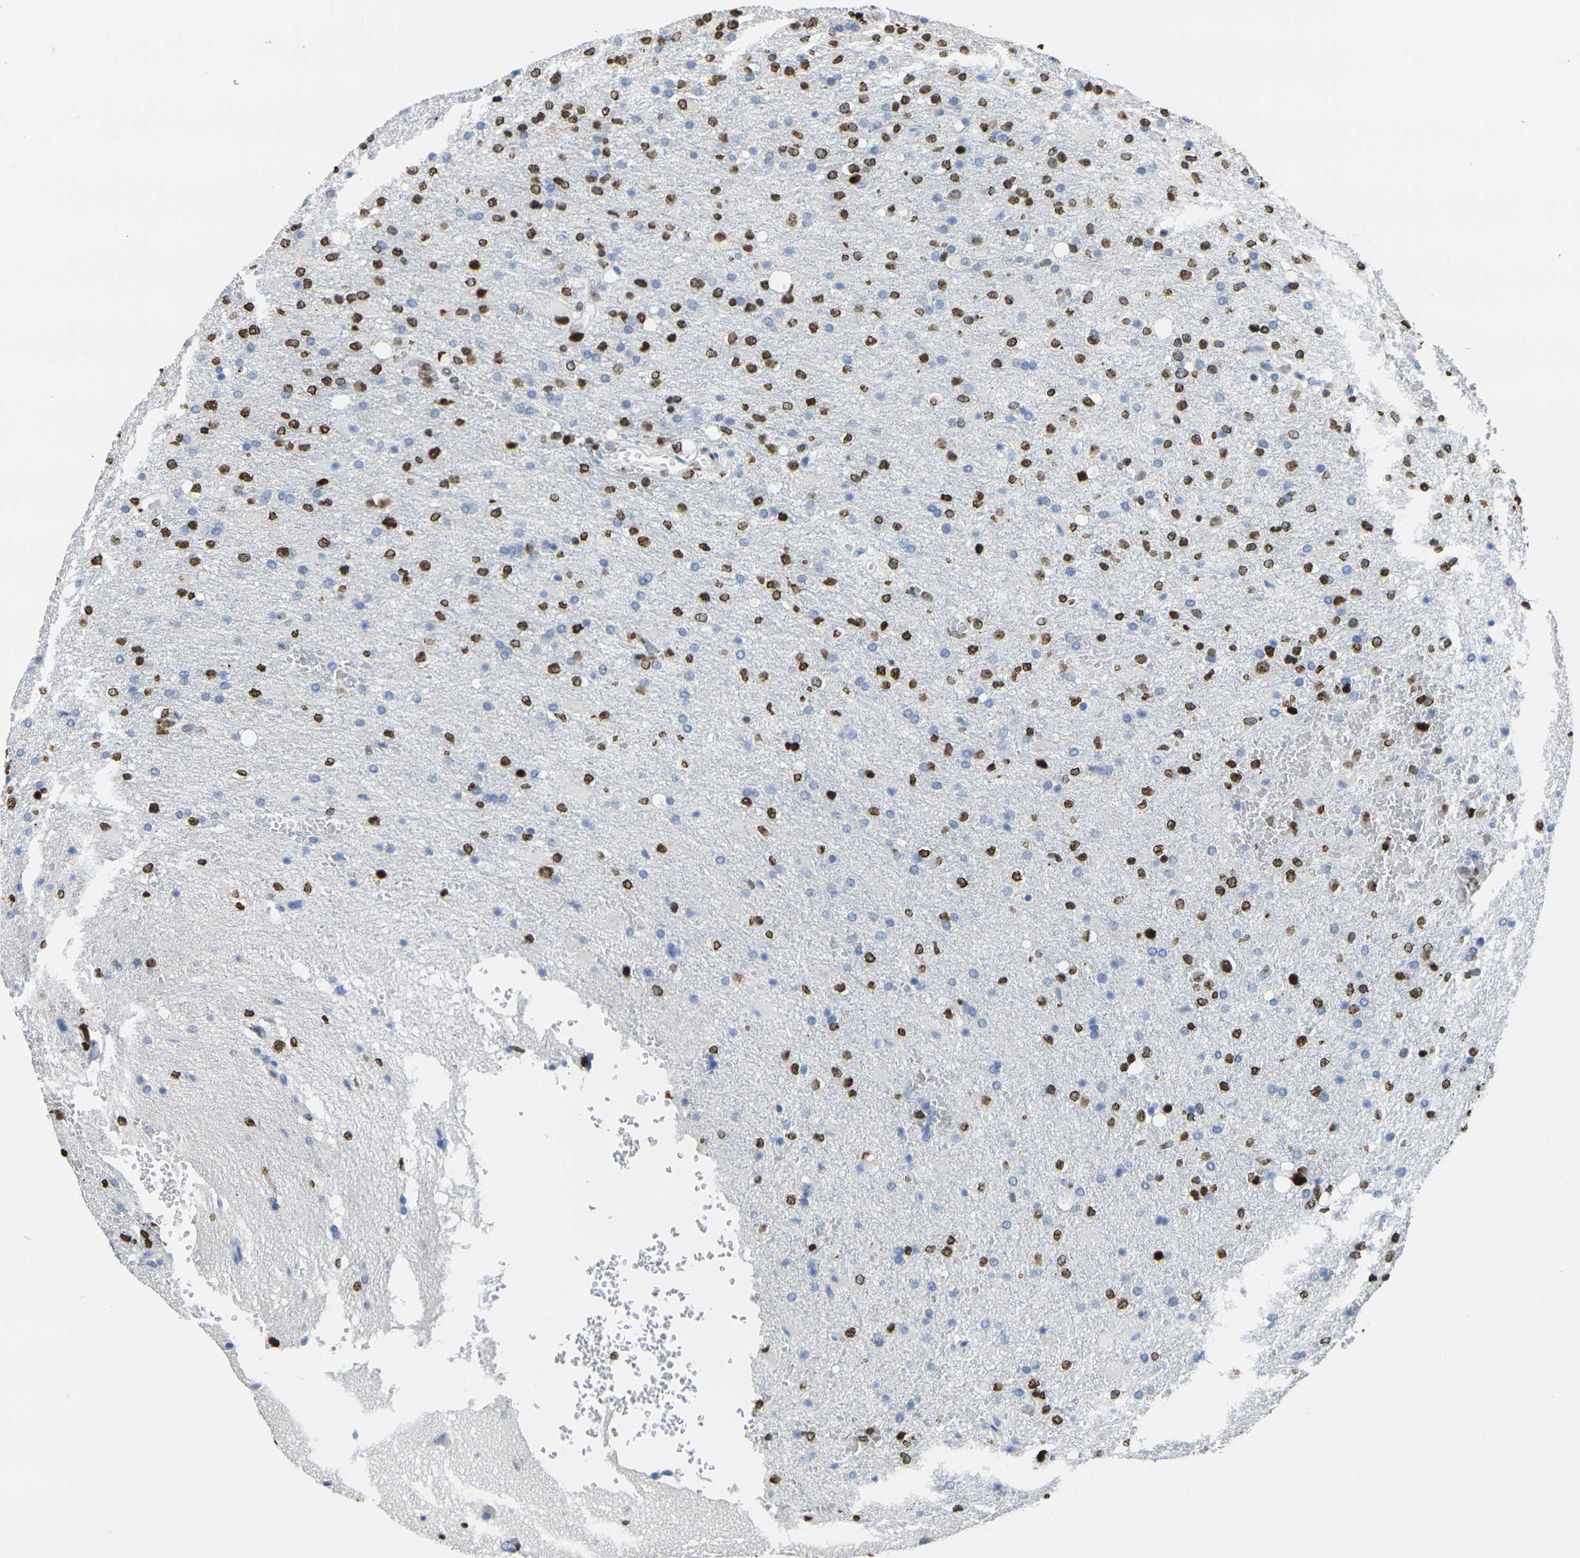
{"staining": {"intensity": "strong", "quantity": "25%-75%", "location": "nuclear"}, "tissue": "glioma", "cell_type": "Tumor cells", "image_type": "cancer", "snomed": [{"axis": "morphology", "description": "Glioma, malignant, High grade"}, {"axis": "topography", "description": "Brain"}], "caption": "Protein expression by immunohistochemistry demonstrates strong nuclear expression in about 25%-75% of tumor cells in glioma. The protein is stained brown, and the nuclei are stained in blue (DAB IHC with brightfield microscopy, high magnification).", "gene": "DRAXIN", "patient": {"sex": "male", "age": 71}}